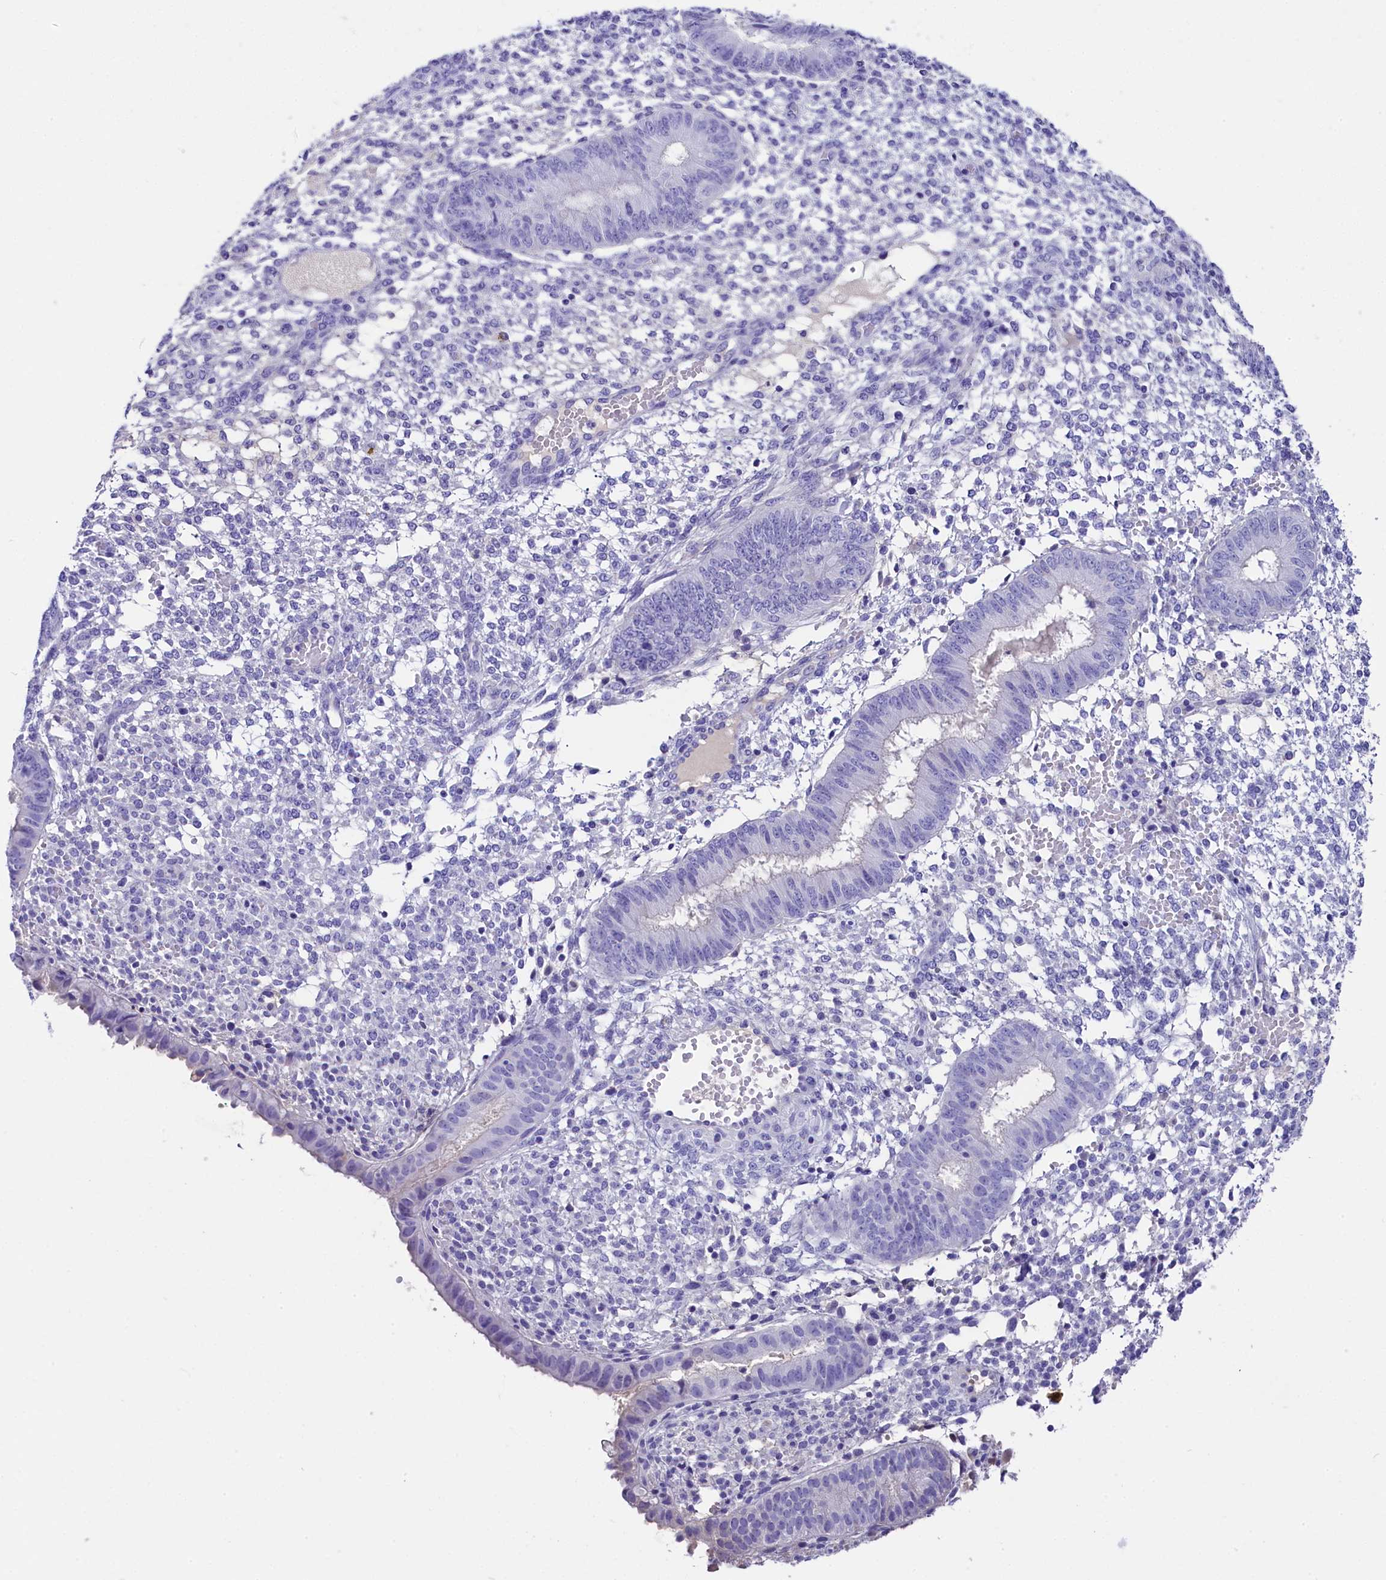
{"staining": {"intensity": "negative", "quantity": "none", "location": "none"}, "tissue": "endometrium", "cell_type": "Cells in endometrial stroma", "image_type": "normal", "snomed": [{"axis": "morphology", "description": "Normal tissue, NOS"}, {"axis": "topography", "description": "Endometrium"}], "caption": "IHC photomicrograph of unremarkable human endometrium stained for a protein (brown), which displays no staining in cells in endometrial stroma. (DAB immunohistochemistry with hematoxylin counter stain).", "gene": "SKIDA1", "patient": {"sex": "female", "age": 49}}